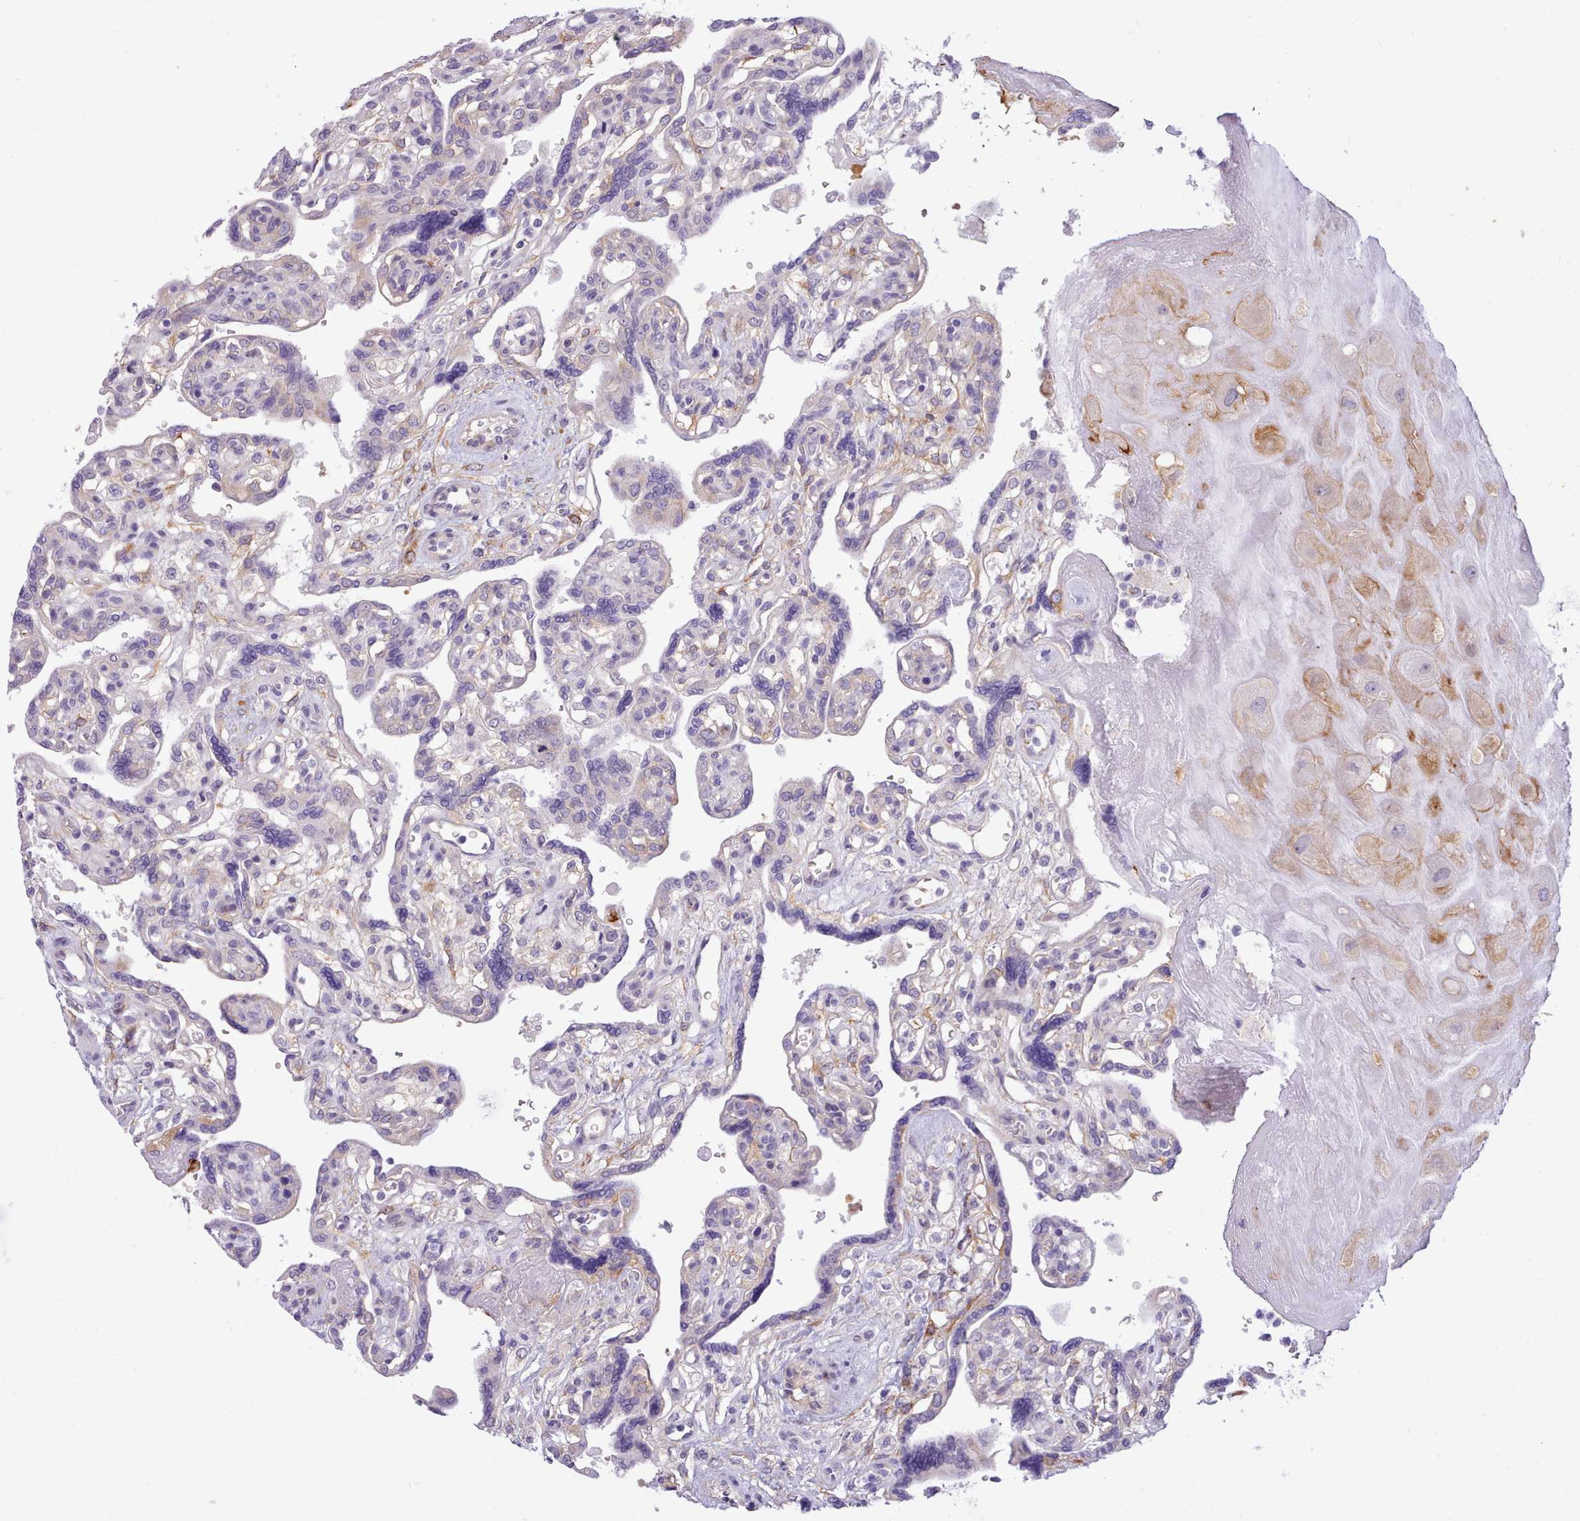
{"staining": {"intensity": "moderate", "quantity": "<25%", "location": "cytoplasmic/membranous"}, "tissue": "placenta", "cell_type": "Decidual cells", "image_type": "normal", "snomed": [{"axis": "morphology", "description": "Normal tissue, NOS"}, {"axis": "topography", "description": "Placenta"}], "caption": "This histopathology image exhibits immunohistochemistry (IHC) staining of benign placenta, with low moderate cytoplasmic/membranous positivity in about <25% of decidual cells.", "gene": "CYP2A13", "patient": {"sex": "female", "age": 39}}